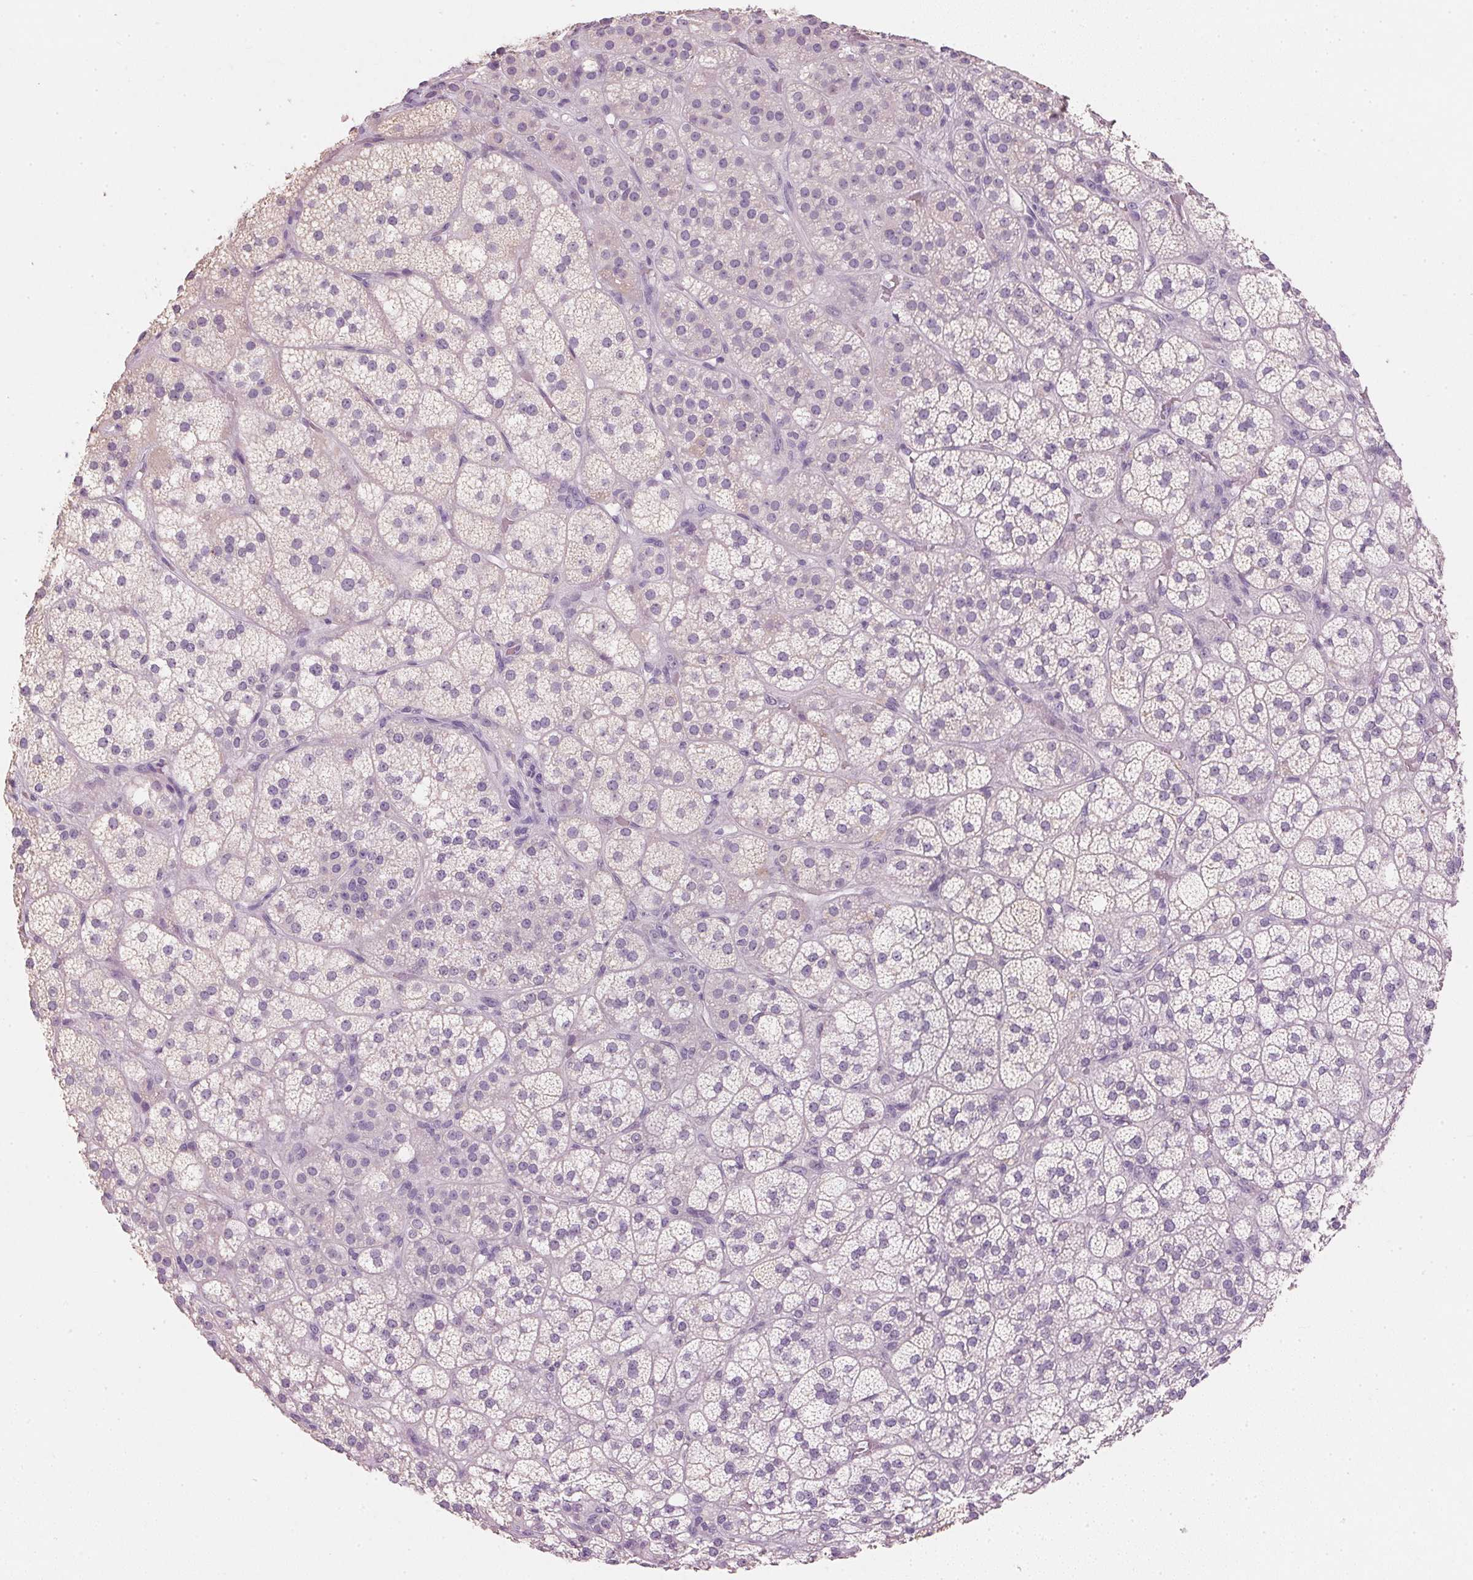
{"staining": {"intensity": "moderate", "quantity": "<25%", "location": "cytoplasmic/membranous"}, "tissue": "adrenal gland", "cell_type": "Glandular cells", "image_type": "normal", "snomed": [{"axis": "morphology", "description": "Normal tissue, NOS"}, {"axis": "topography", "description": "Adrenal gland"}], "caption": "Unremarkable adrenal gland shows moderate cytoplasmic/membranous staining in about <25% of glandular cells (Stains: DAB (3,3'-diaminobenzidine) in brown, nuclei in blue, Microscopy: brightfield microscopy at high magnification)..", "gene": "HSD17B1", "patient": {"sex": "female", "age": 60}}